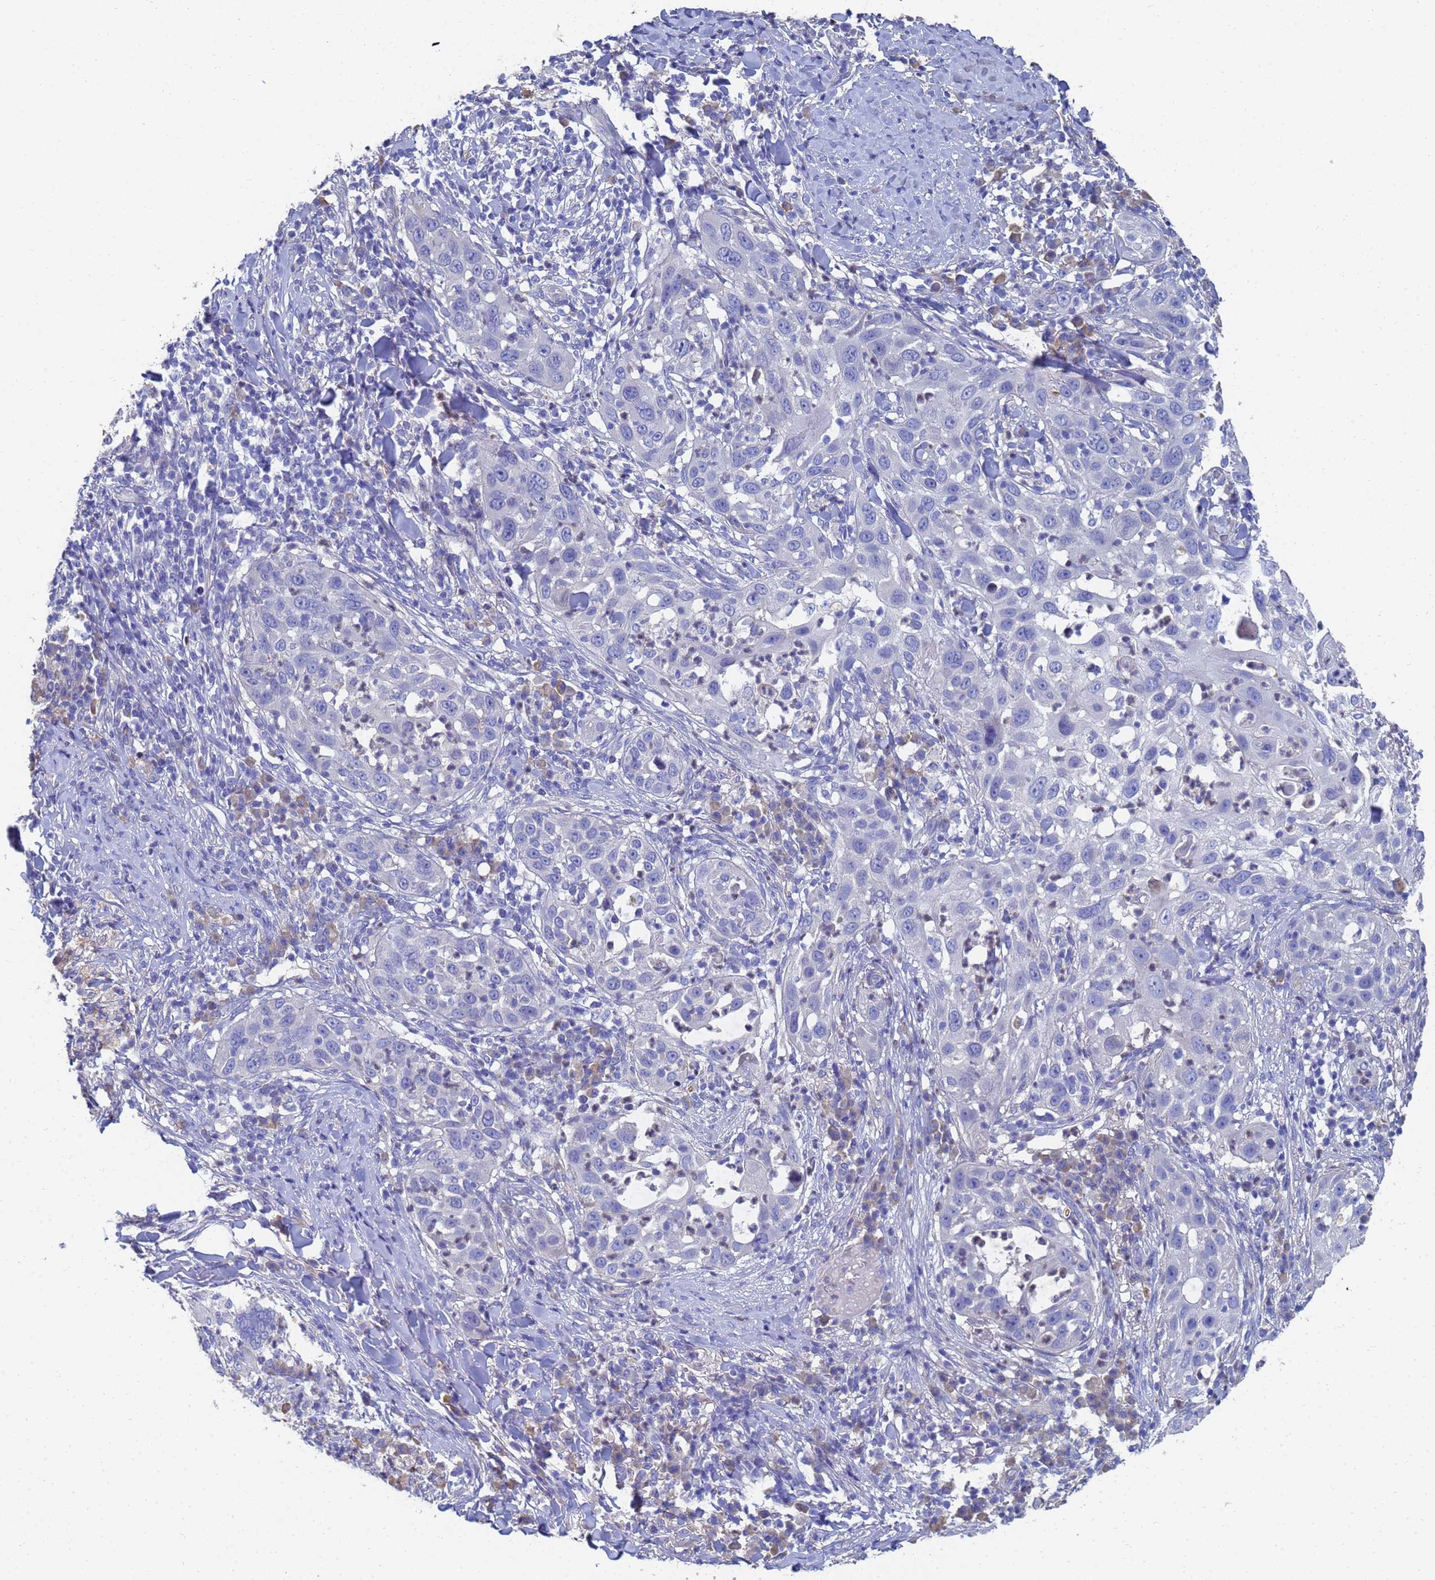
{"staining": {"intensity": "negative", "quantity": "none", "location": "none"}, "tissue": "skin cancer", "cell_type": "Tumor cells", "image_type": "cancer", "snomed": [{"axis": "morphology", "description": "Squamous cell carcinoma, NOS"}, {"axis": "topography", "description": "Skin"}], "caption": "This is an IHC photomicrograph of human skin cancer (squamous cell carcinoma). There is no staining in tumor cells.", "gene": "LBX2", "patient": {"sex": "female", "age": 44}}